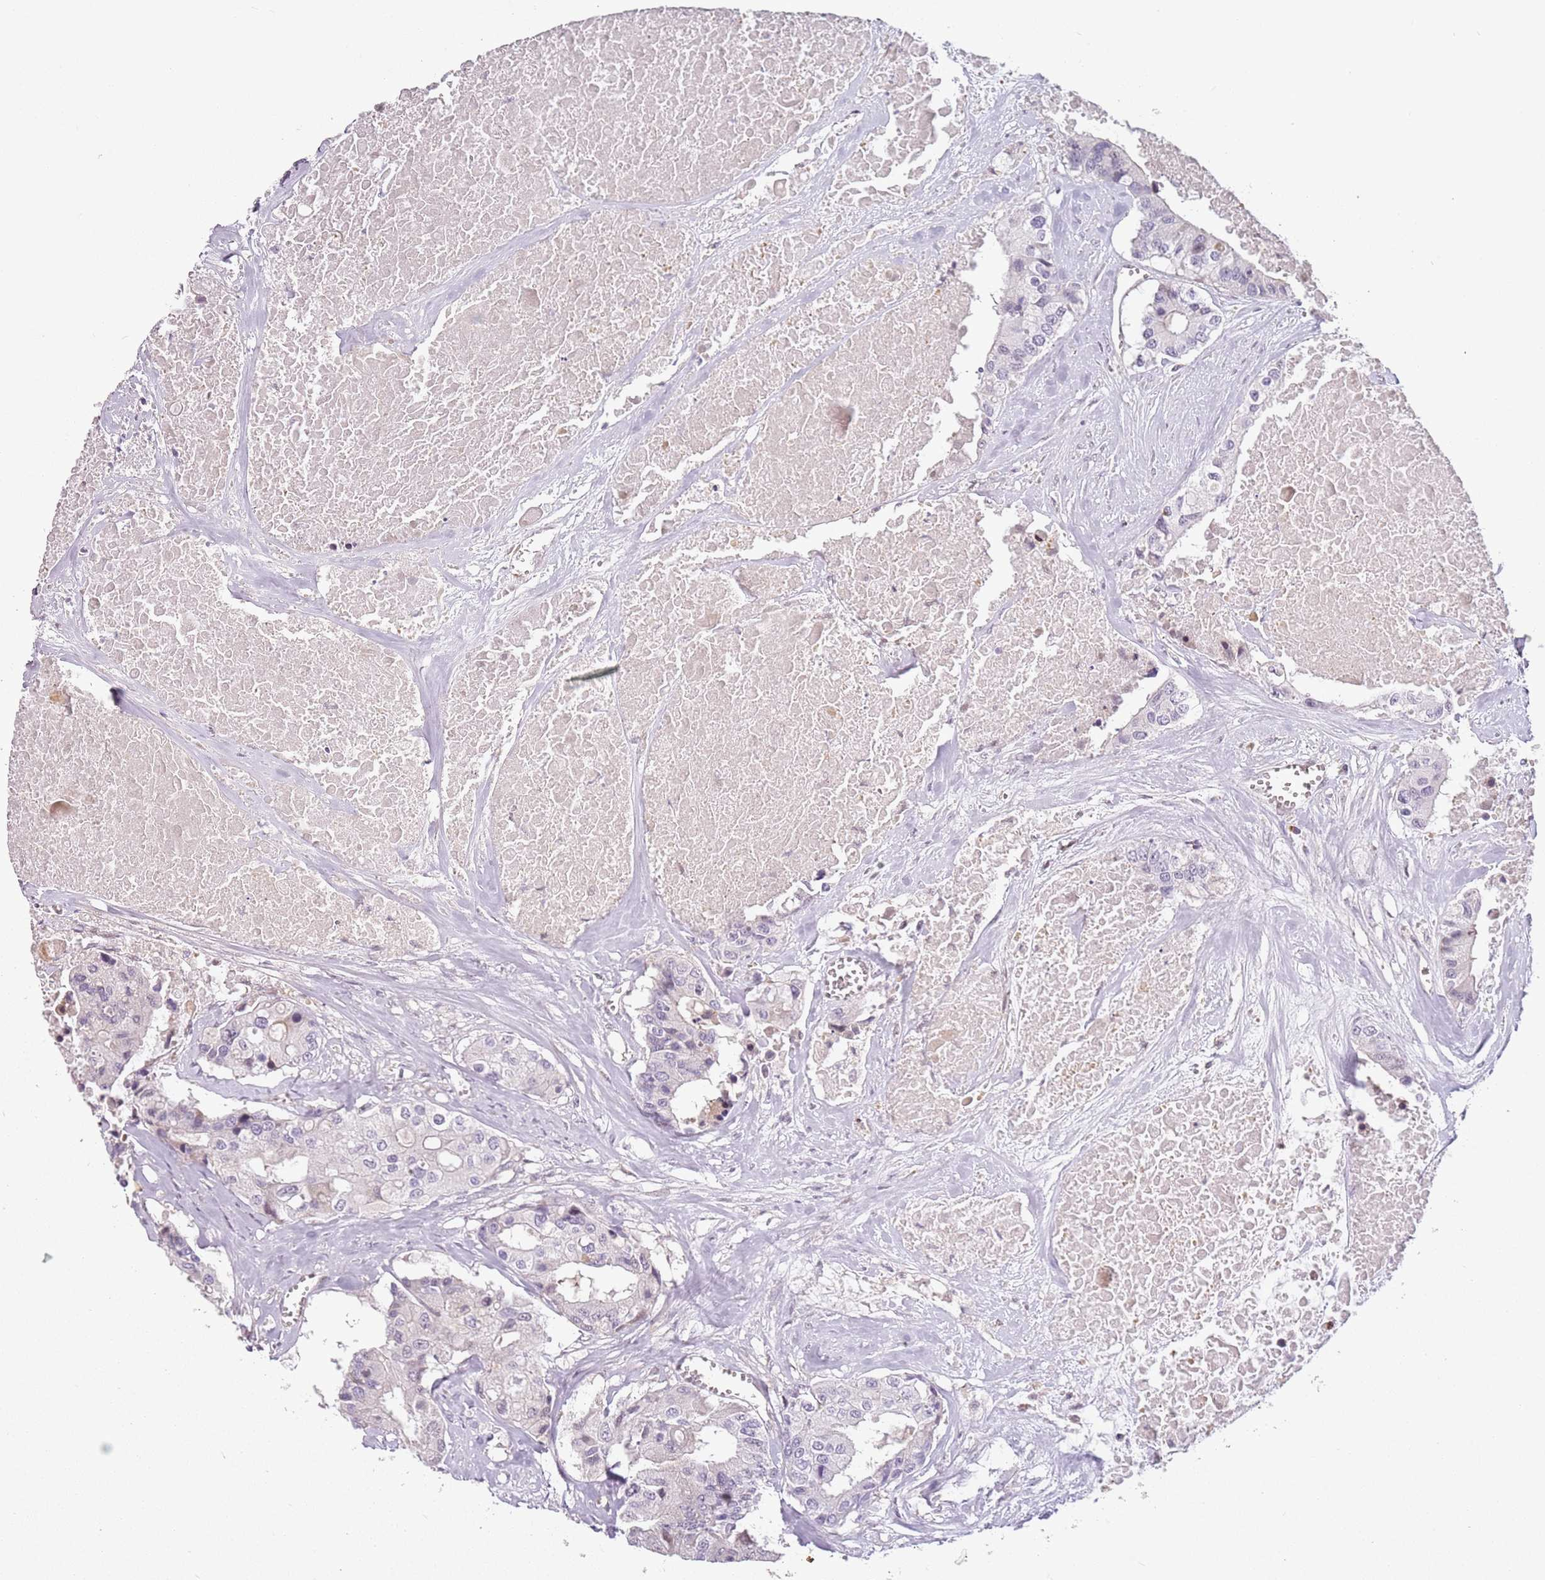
{"staining": {"intensity": "negative", "quantity": "none", "location": "none"}, "tissue": "colorectal cancer", "cell_type": "Tumor cells", "image_type": "cancer", "snomed": [{"axis": "morphology", "description": "Adenocarcinoma, NOS"}, {"axis": "topography", "description": "Colon"}], "caption": "DAB immunohistochemical staining of colorectal cancer reveals no significant staining in tumor cells. (Stains: DAB (3,3'-diaminobenzidine) immunohistochemistry with hematoxylin counter stain, Microscopy: brightfield microscopy at high magnification).", "gene": "DEFB116", "patient": {"sex": "male", "age": 77}}